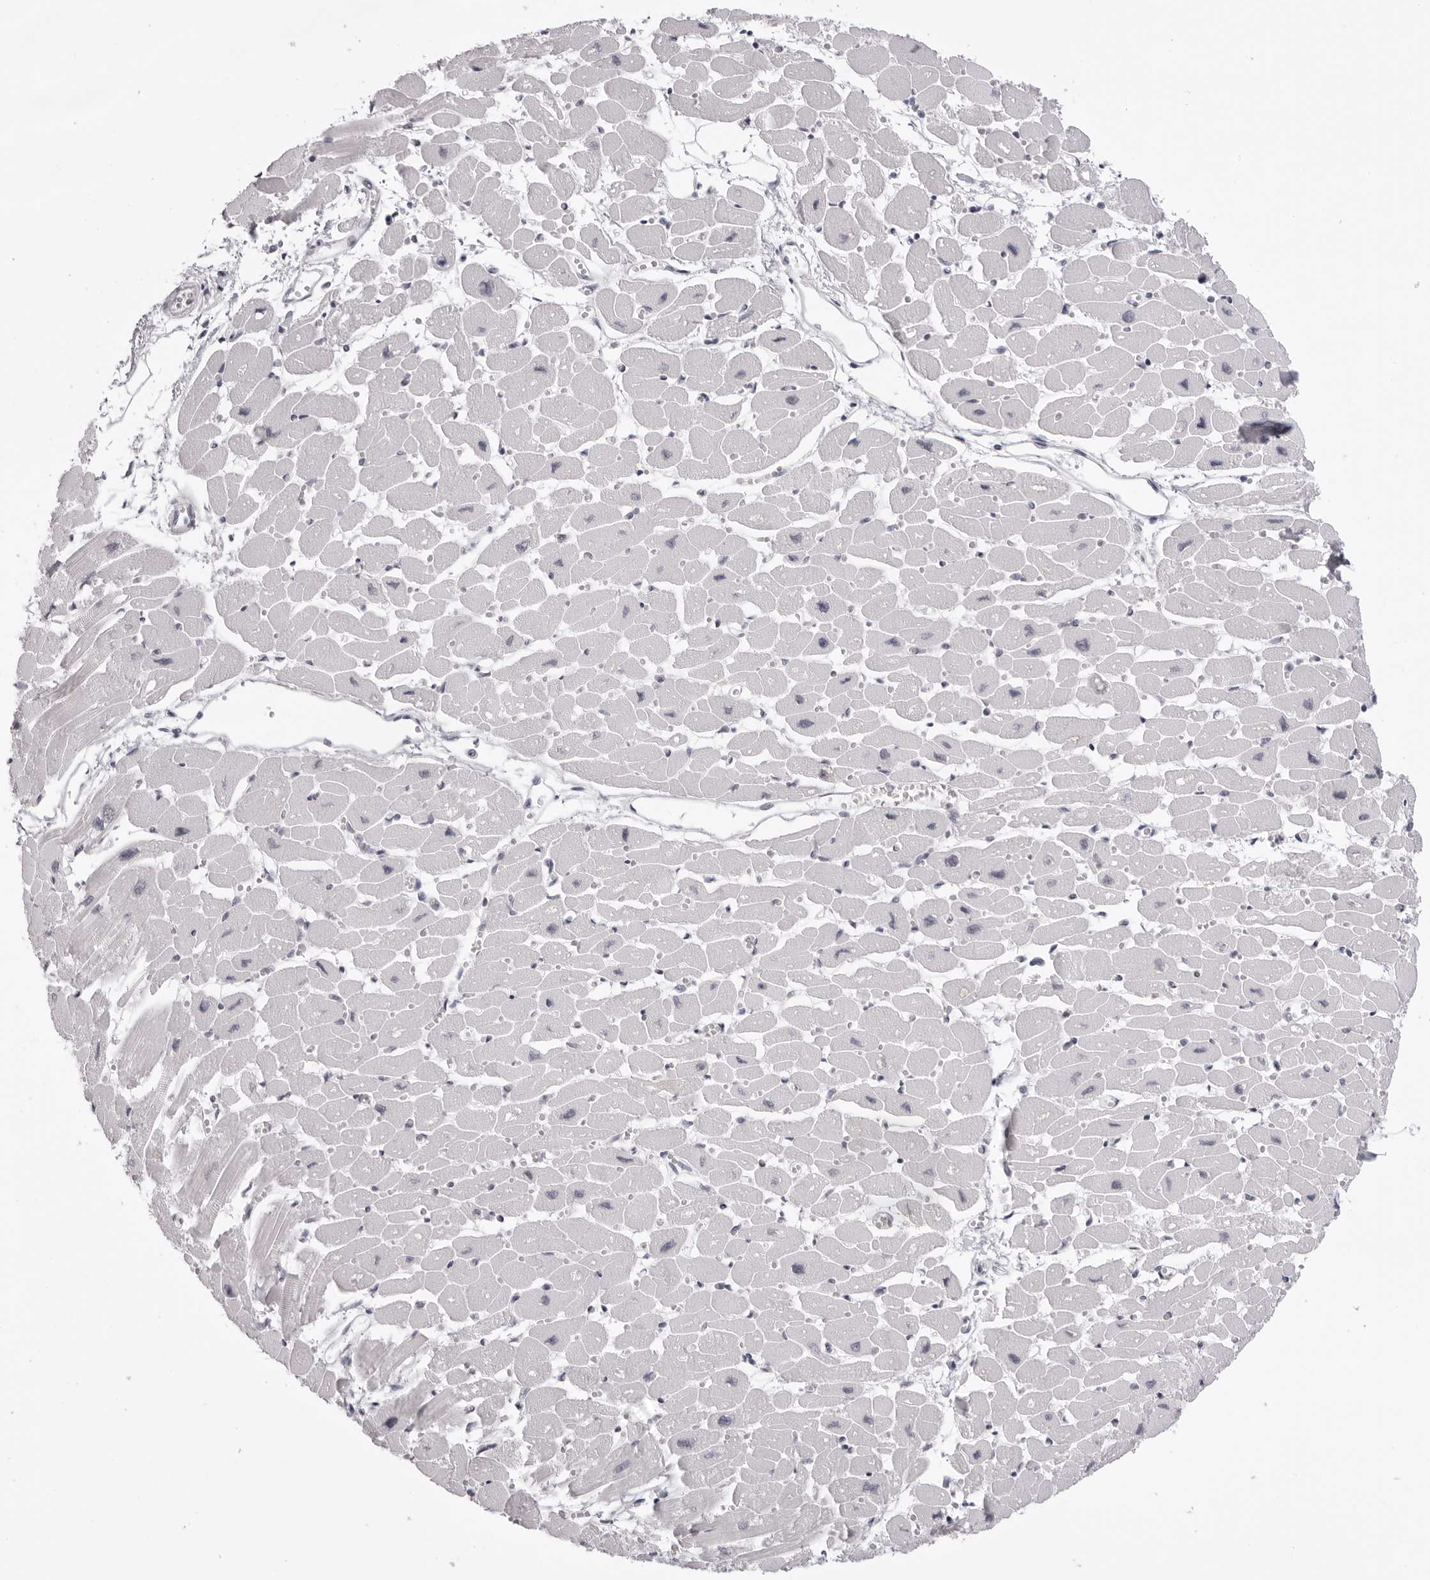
{"staining": {"intensity": "moderate", "quantity": "<25%", "location": "nuclear"}, "tissue": "heart muscle", "cell_type": "Cardiomyocytes", "image_type": "normal", "snomed": [{"axis": "morphology", "description": "Normal tissue, NOS"}, {"axis": "topography", "description": "Heart"}], "caption": "This is a photomicrograph of immunohistochemistry staining of benign heart muscle, which shows moderate positivity in the nuclear of cardiomyocytes.", "gene": "MAFK", "patient": {"sex": "female", "age": 54}}